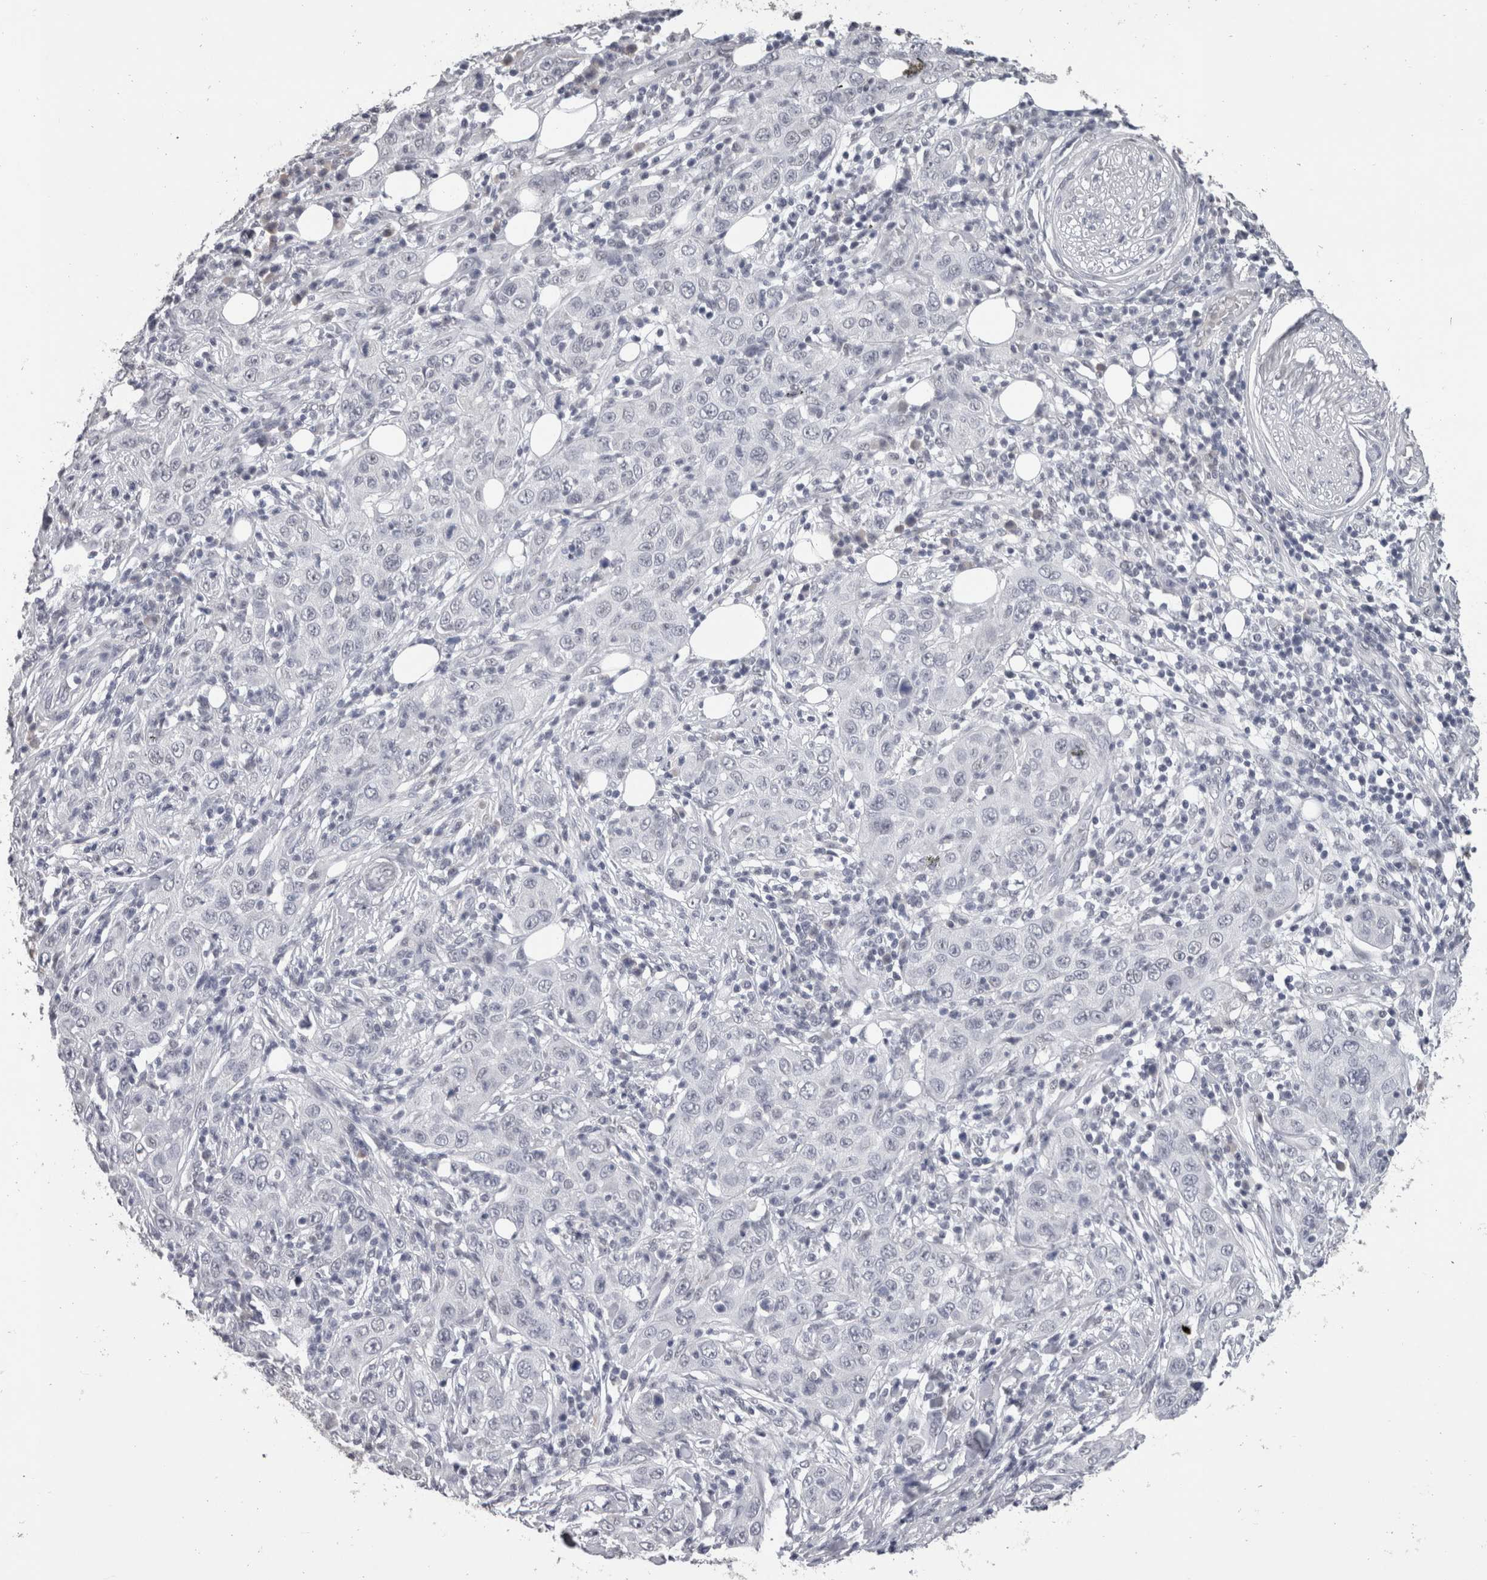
{"staining": {"intensity": "negative", "quantity": "none", "location": "none"}, "tissue": "skin cancer", "cell_type": "Tumor cells", "image_type": "cancer", "snomed": [{"axis": "morphology", "description": "Squamous cell carcinoma, NOS"}, {"axis": "topography", "description": "Skin"}], "caption": "Micrograph shows no significant protein expression in tumor cells of squamous cell carcinoma (skin). The staining is performed using DAB brown chromogen with nuclei counter-stained in using hematoxylin.", "gene": "DDX17", "patient": {"sex": "female", "age": 88}}